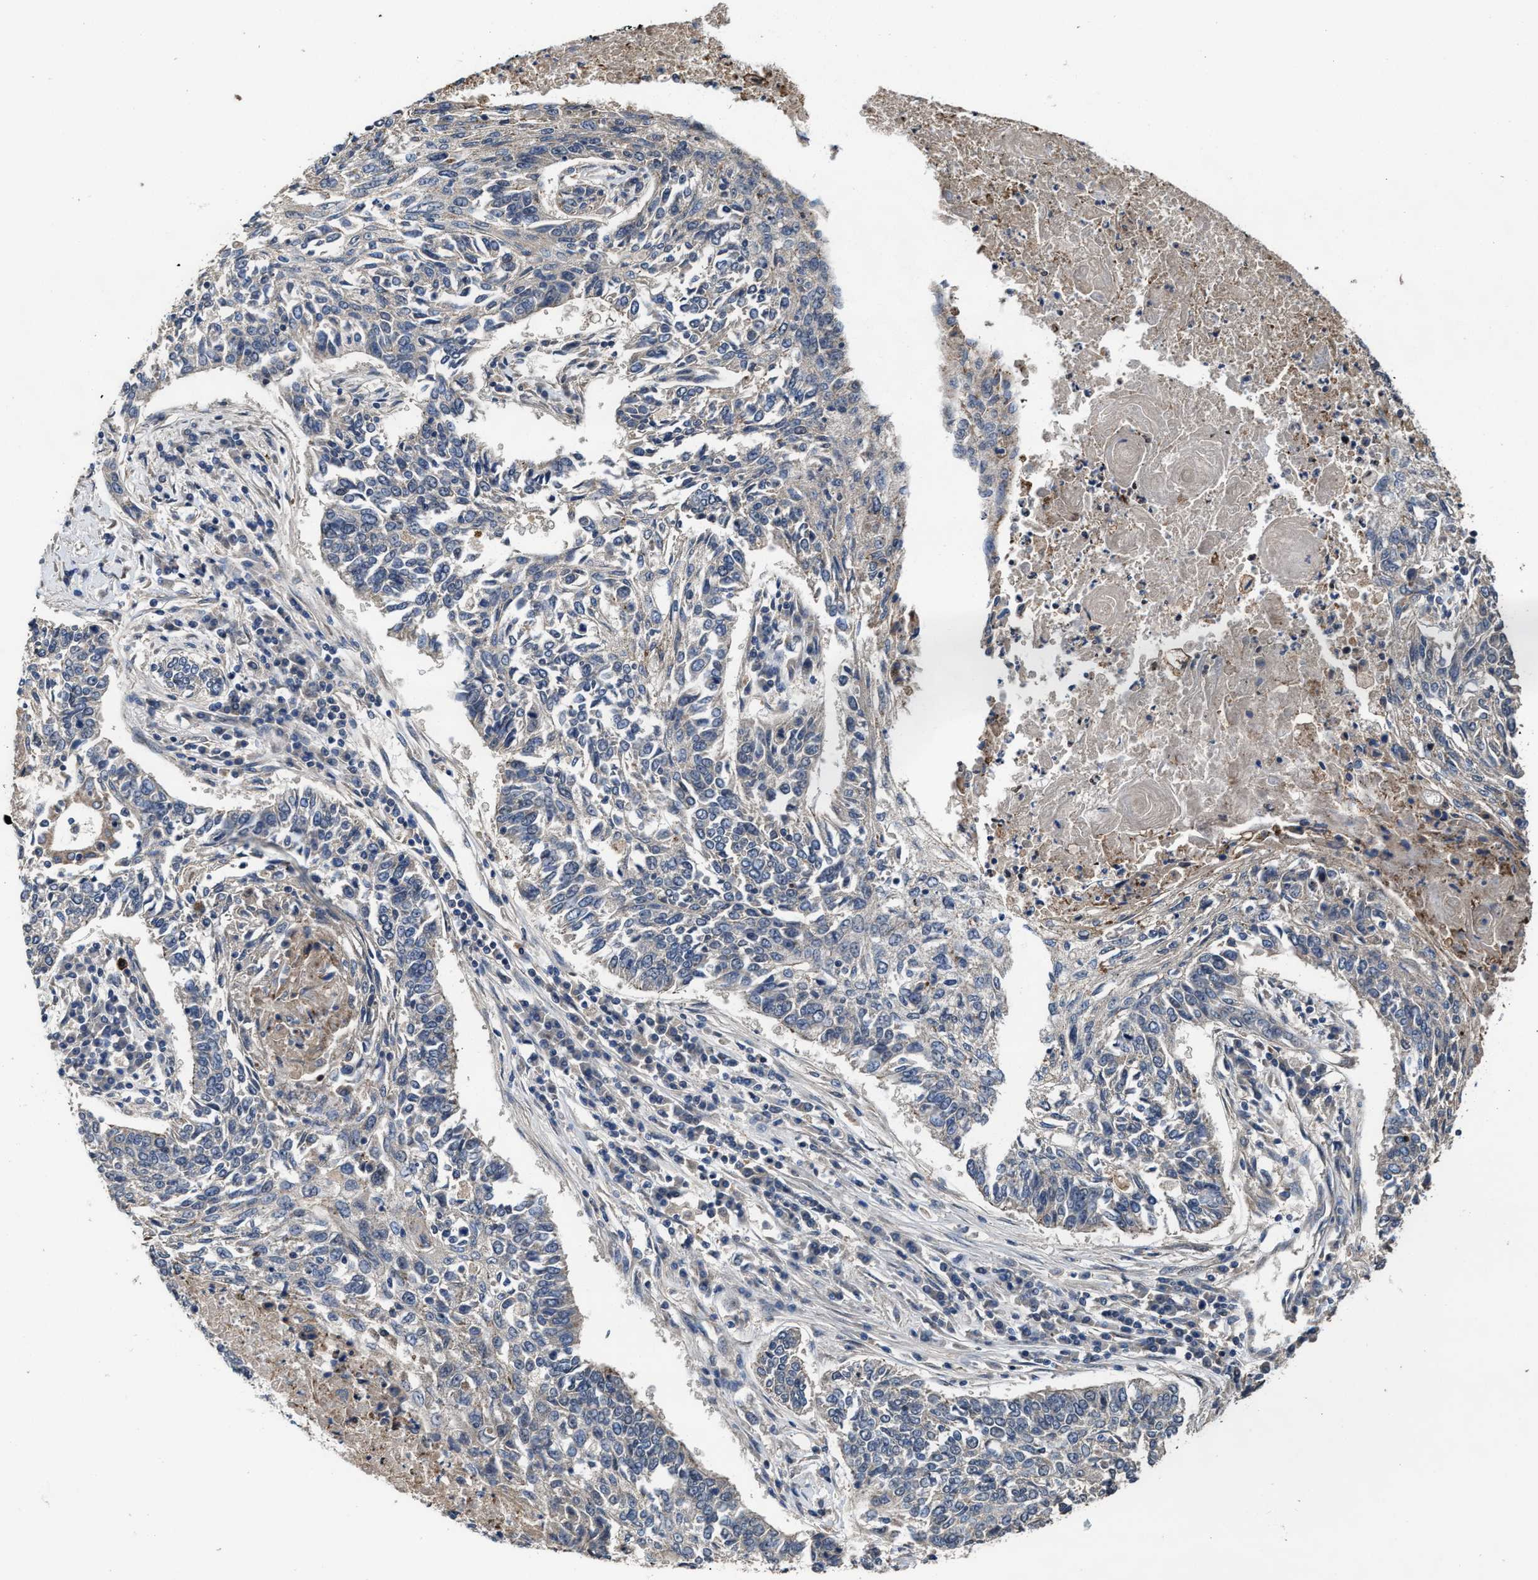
{"staining": {"intensity": "negative", "quantity": "none", "location": "none"}, "tissue": "lung cancer", "cell_type": "Tumor cells", "image_type": "cancer", "snomed": [{"axis": "morphology", "description": "Normal tissue, NOS"}, {"axis": "morphology", "description": "Squamous cell carcinoma, NOS"}, {"axis": "topography", "description": "Cartilage tissue"}, {"axis": "topography", "description": "Bronchus"}, {"axis": "topography", "description": "Lung"}], "caption": "DAB immunohistochemical staining of human squamous cell carcinoma (lung) displays no significant positivity in tumor cells.", "gene": "ZNF20", "patient": {"sex": "female", "age": 49}}